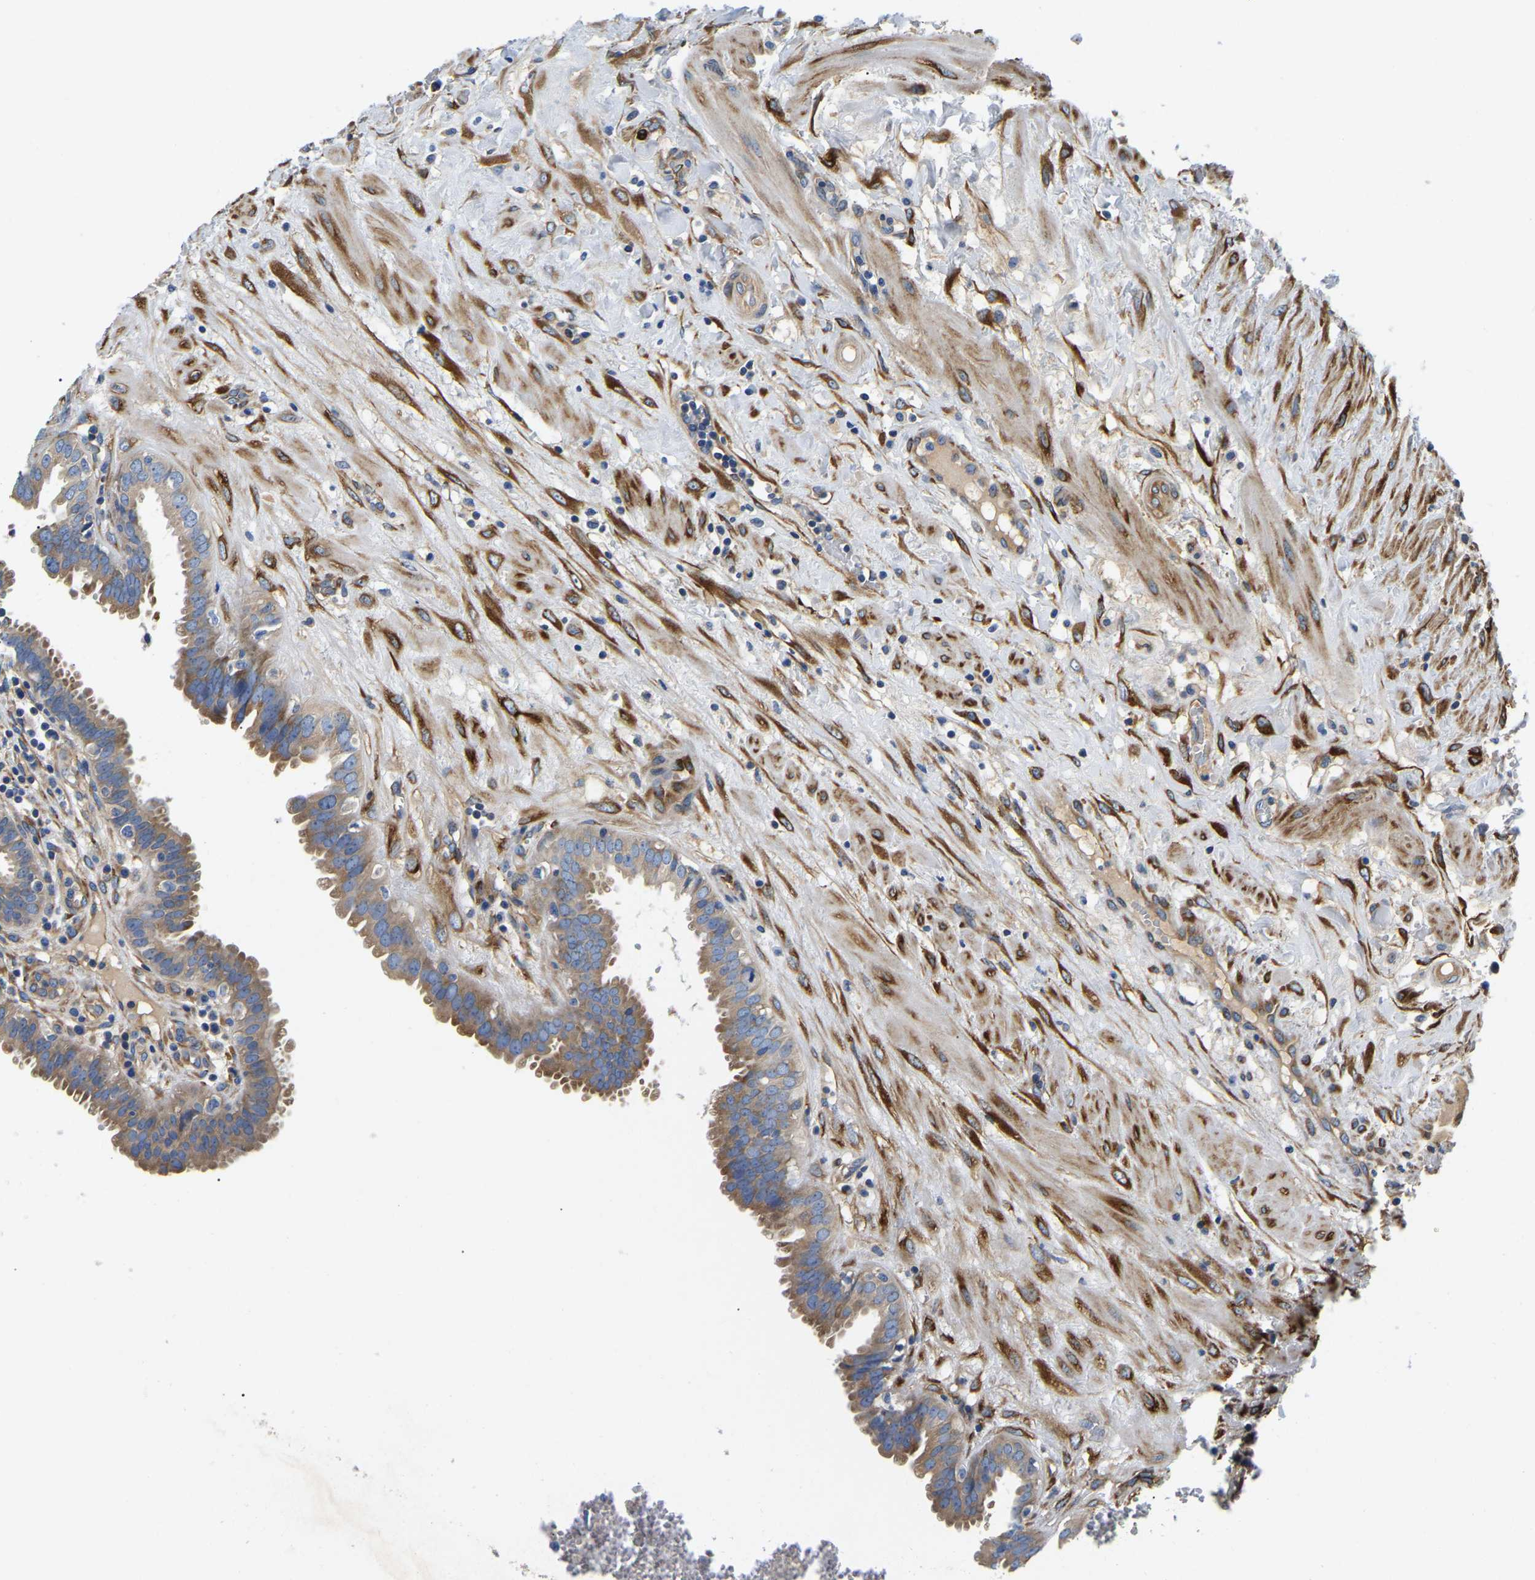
{"staining": {"intensity": "moderate", "quantity": "25%-75%", "location": "cytoplasmic/membranous"}, "tissue": "seminal vesicle", "cell_type": "Glandular cells", "image_type": "normal", "snomed": [{"axis": "morphology", "description": "Normal tissue, NOS"}, {"axis": "morphology", "description": "Adenocarcinoma, High grade"}, {"axis": "topography", "description": "Prostate"}, {"axis": "topography", "description": "Seminal veicle"}], "caption": "Immunohistochemical staining of normal human seminal vesicle shows moderate cytoplasmic/membranous protein positivity in approximately 25%-75% of glandular cells.", "gene": "DUSP8", "patient": {"sex": "male", "age": 55}}